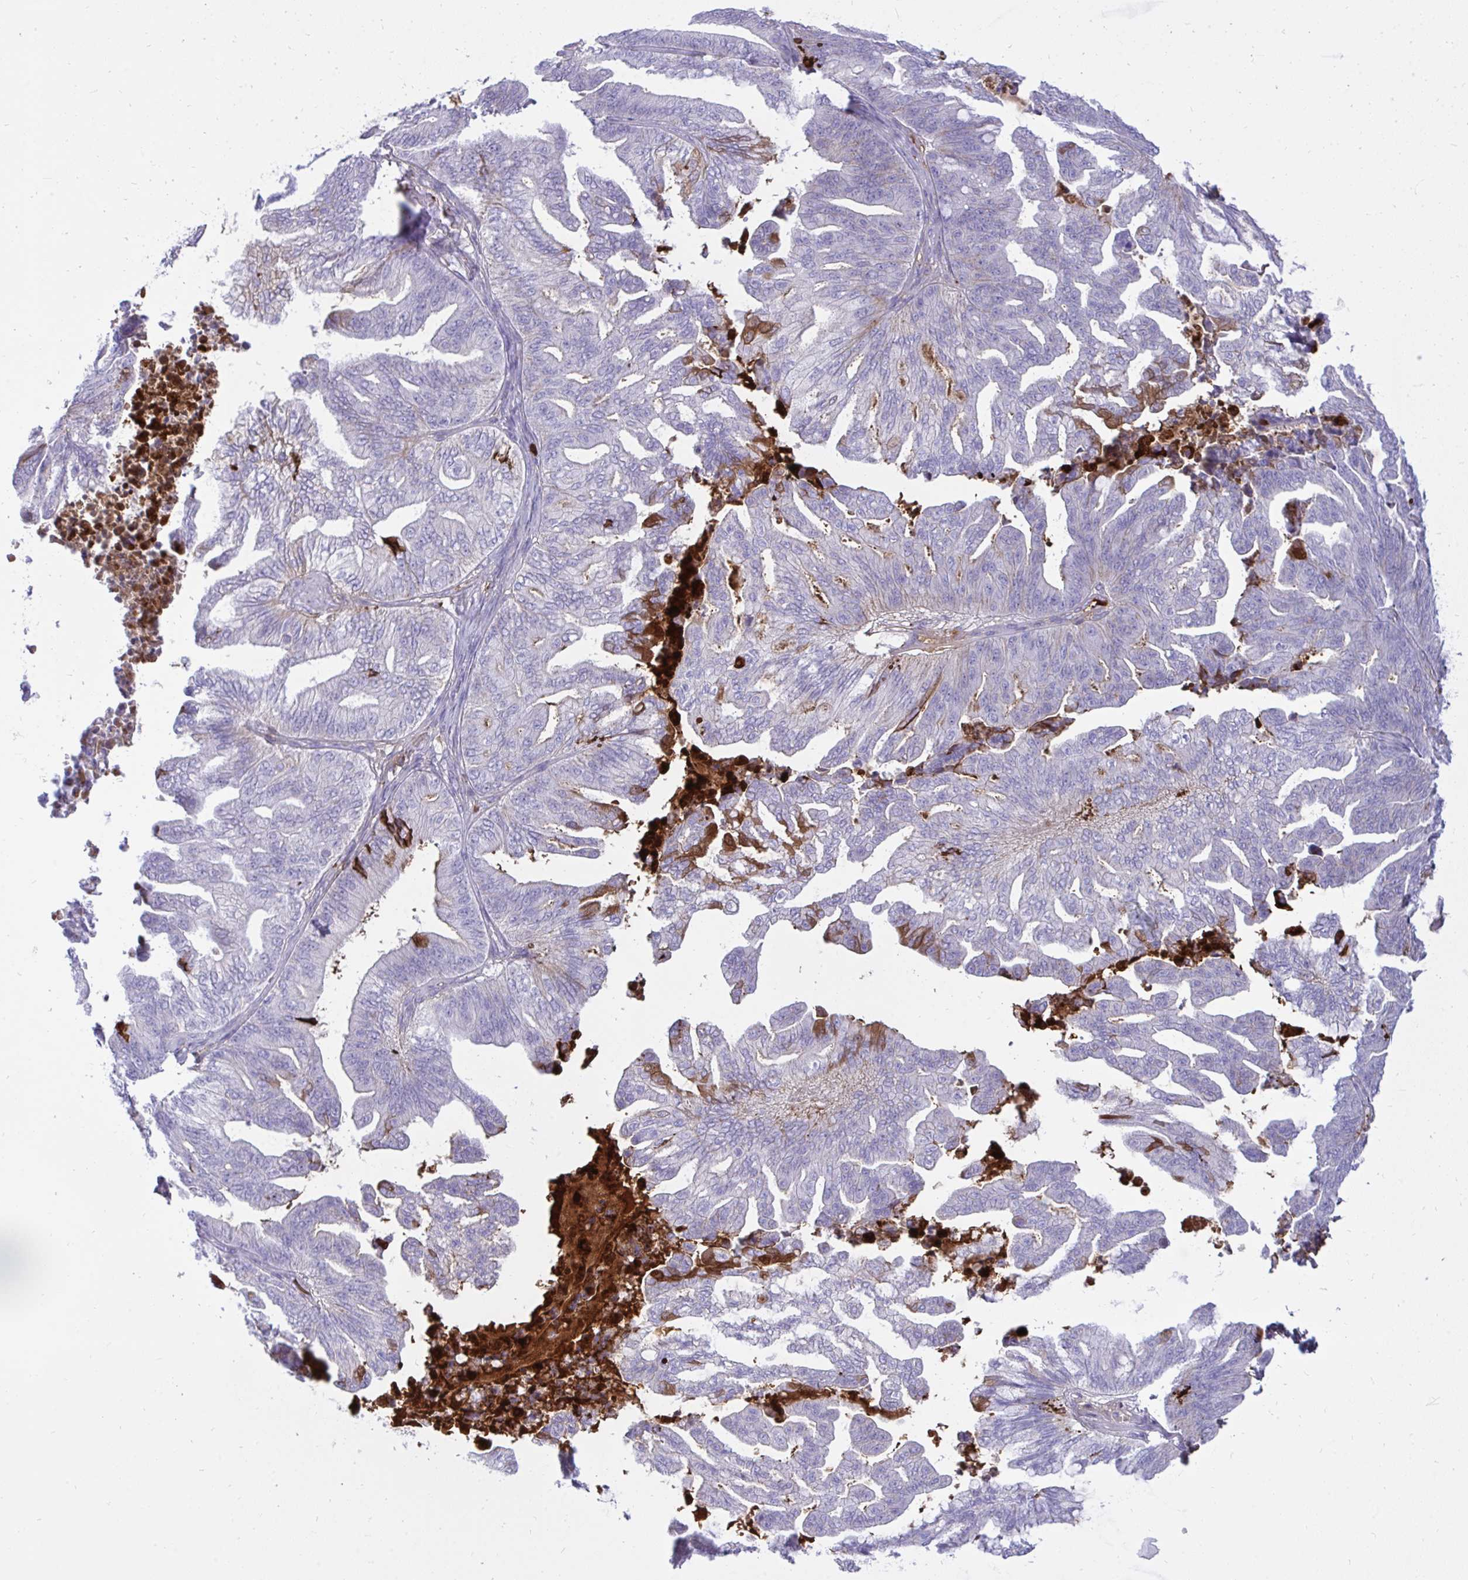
{"staining": {"intensity": "moderate", "quantity": "<25%", "location": "cytoplasmic/membranous"}, "tissue": "ovarian cancer", "cell_type": "Tumor cells", "image_type": "cancer", "snomed": [{"axis": "morphology", "description": "Cystadenocarcinoma, mucinous, NOS"}, {"axis": "topography", "description": "Ovary"}], "caption": "This is an image of immunohistochemistry (IHC) staining of ovarian mucinous cystadenocarcinoma, which shows moderate staining in the cytoplasmic/membranous of tumor cells.", "gene": "F2", "patient": {"sex": "female", "age": 67}}